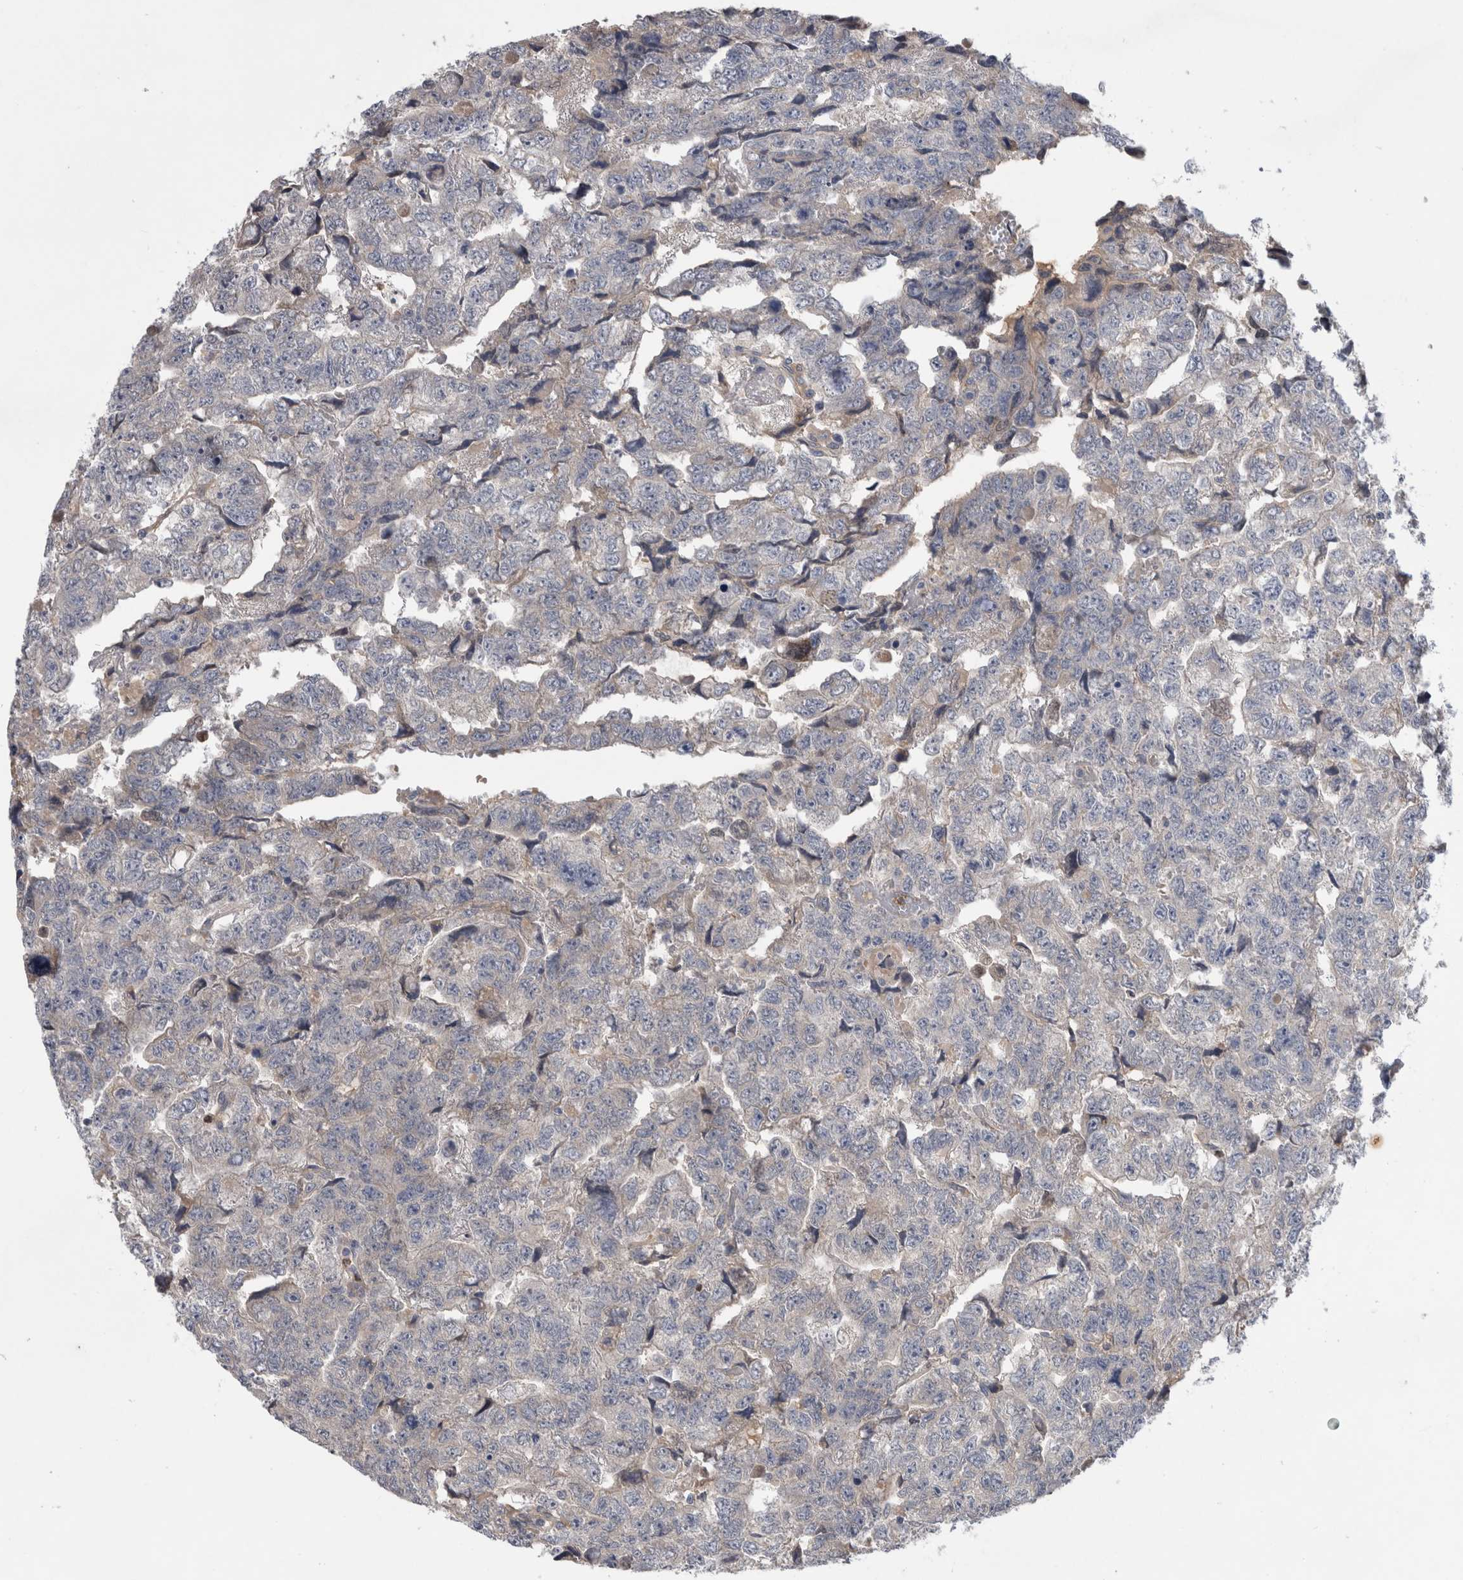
{"staining": {"intensity": "negative", "quantity": "none", "location": "none"}, "tissue": "testis cancer", "cell_type": "Tumor cells", "image_type": "cancer", "snomed": [{"axis": "morphology", "description": "Carcinoma, Embryonal, NOS"}, {"axis": "topography", "description": "Testis"}], "caption": "Image shows no protein positivity in tumor cells of testis cancer tissue.", "gene": "ANKFY1", "patient": {"sex": "male", "age": 36}}